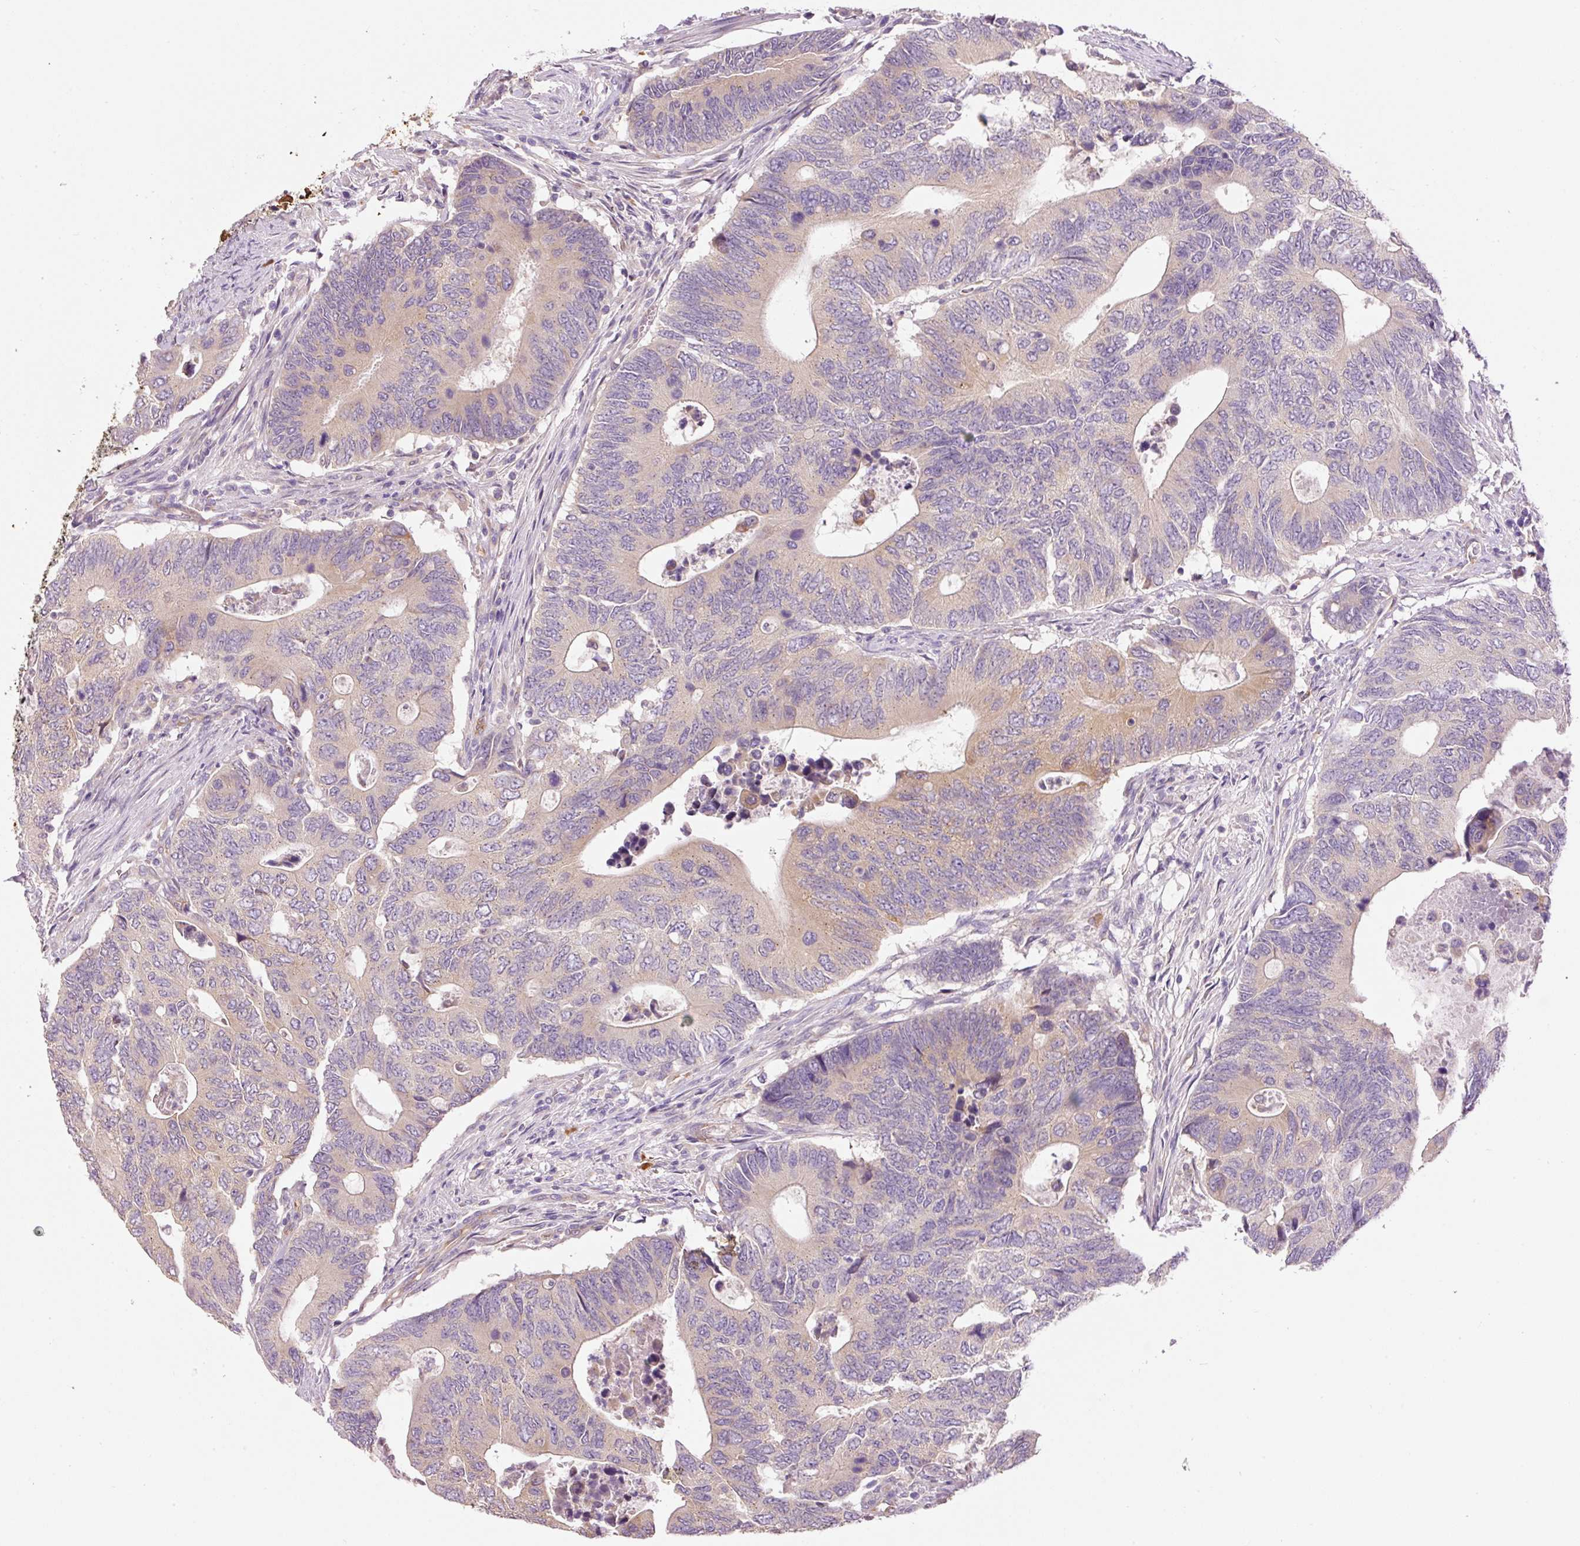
{"staining": {"intensity": "weak", "quantity": "25%-75%", "location": "cytoplasmic/membranous"}, "tissue": "colorectal cancer", "cell_type": "Tumor cells", "image_type": "cancer", "snomed": [{"axis": "morphology", "description": "Adenocarcinoma, NOS"}, {"axis": "topography", "description": "Colon"}], "caption": "A brown stain labels weak cytoplasmic/membranous staining of a protein in human adenocarcinoma (colorectal) tumor cells. The protein is stained brown, and the nuclei are stained in blue (DAB (3,3'-diaminobenzidine) IHC with brightfield microscopy, high magnification).", "gene": "PNPLA5", "patient": {"sex": "male", "age": 87}}